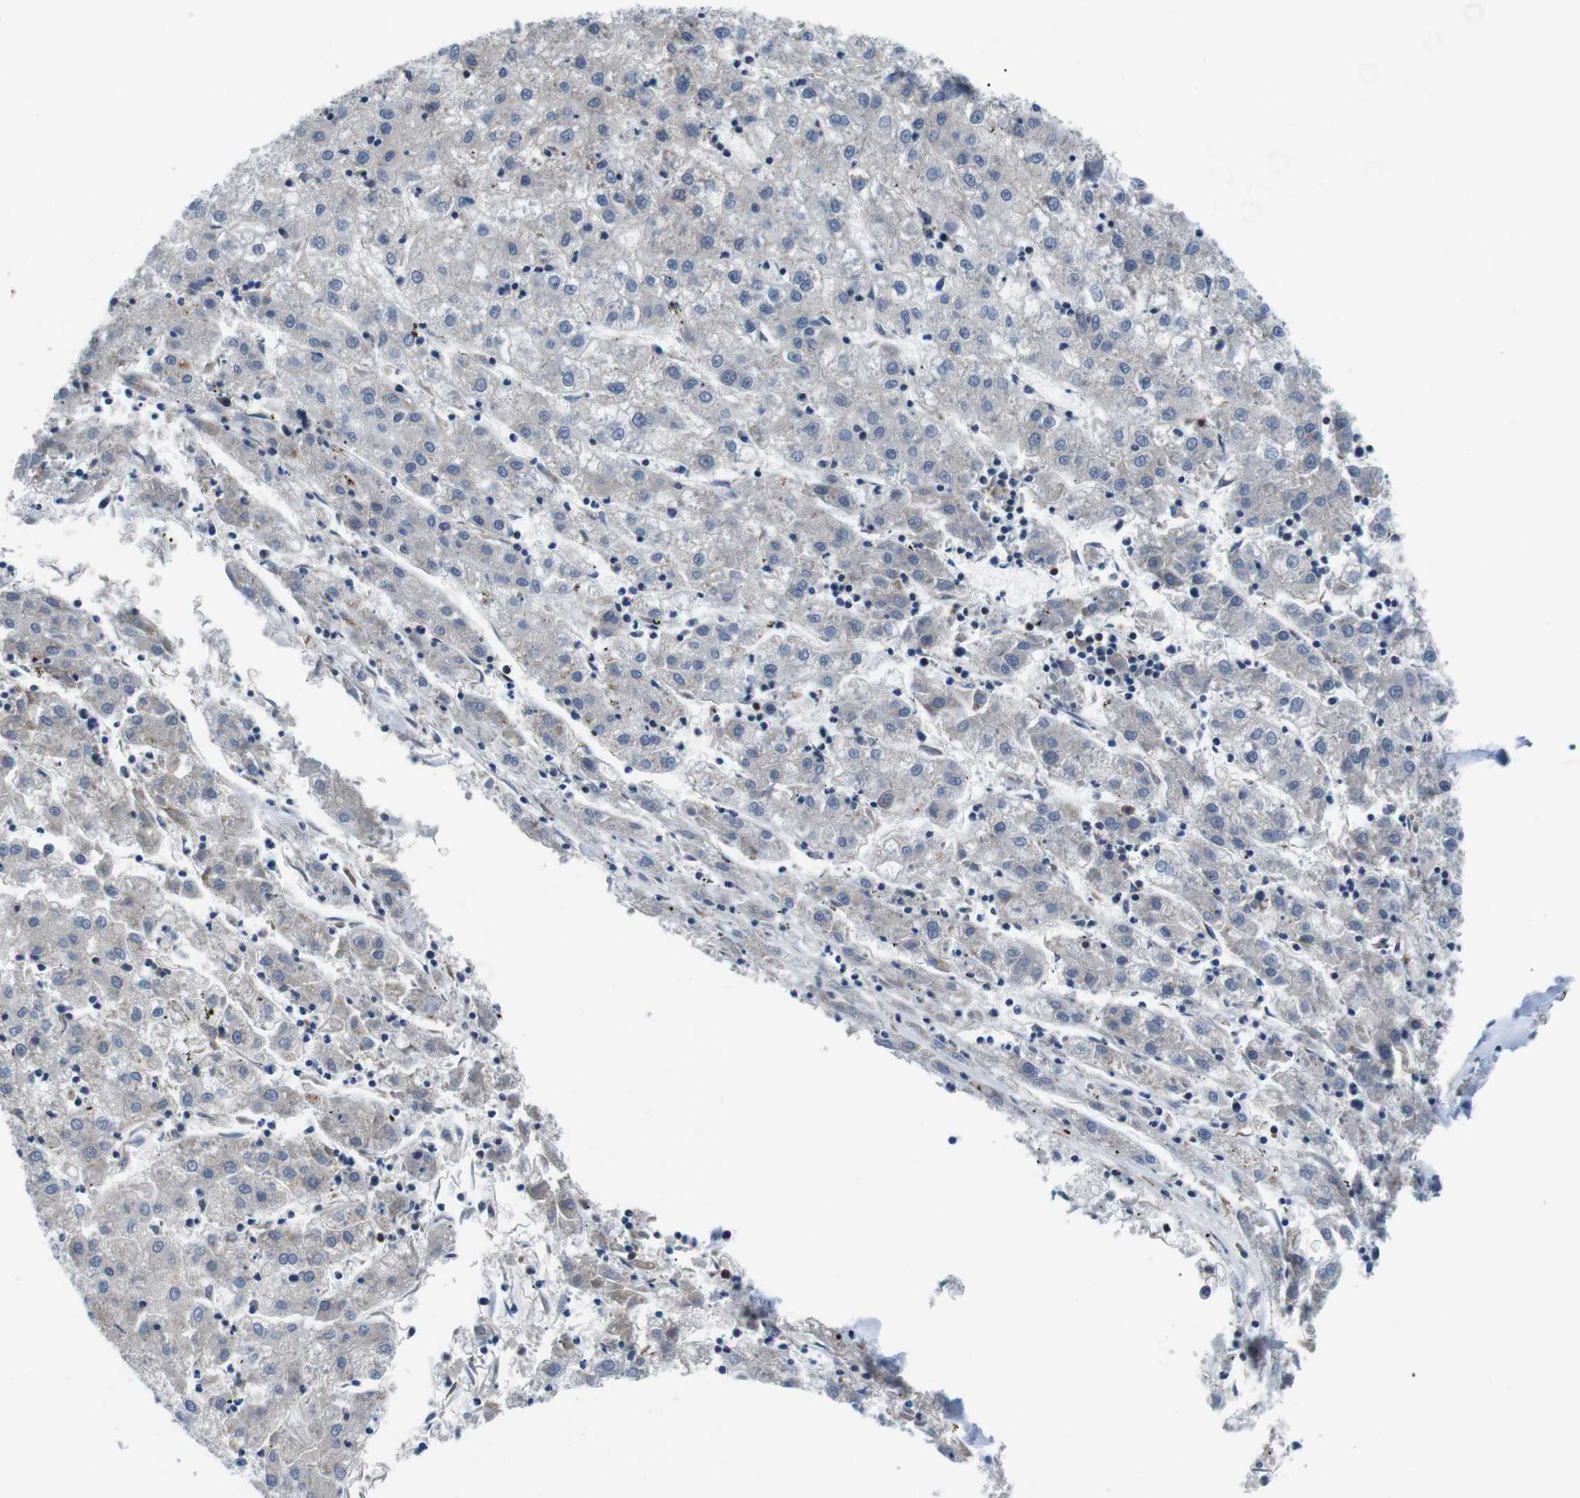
{"staining": {"intensity": "negative", "quantity": "none", "location": "none"}, "tissue": "liver cancer", "cell_type": "Tumor cells", "image_type": "cancer", "snomed": [{"axis": "morphology", "description": "Carcinoma, Hepatocellular, NOS"}, {"axis": "topography", "description": "Liver"}], "caption": "This is an immunohistochemistry (IHC) micrograph of liver hepatocellular carcinoma. There is no expression in tumor cells.", "gene": "JAK1", "patient": {"sex": "male", "age": 72}}